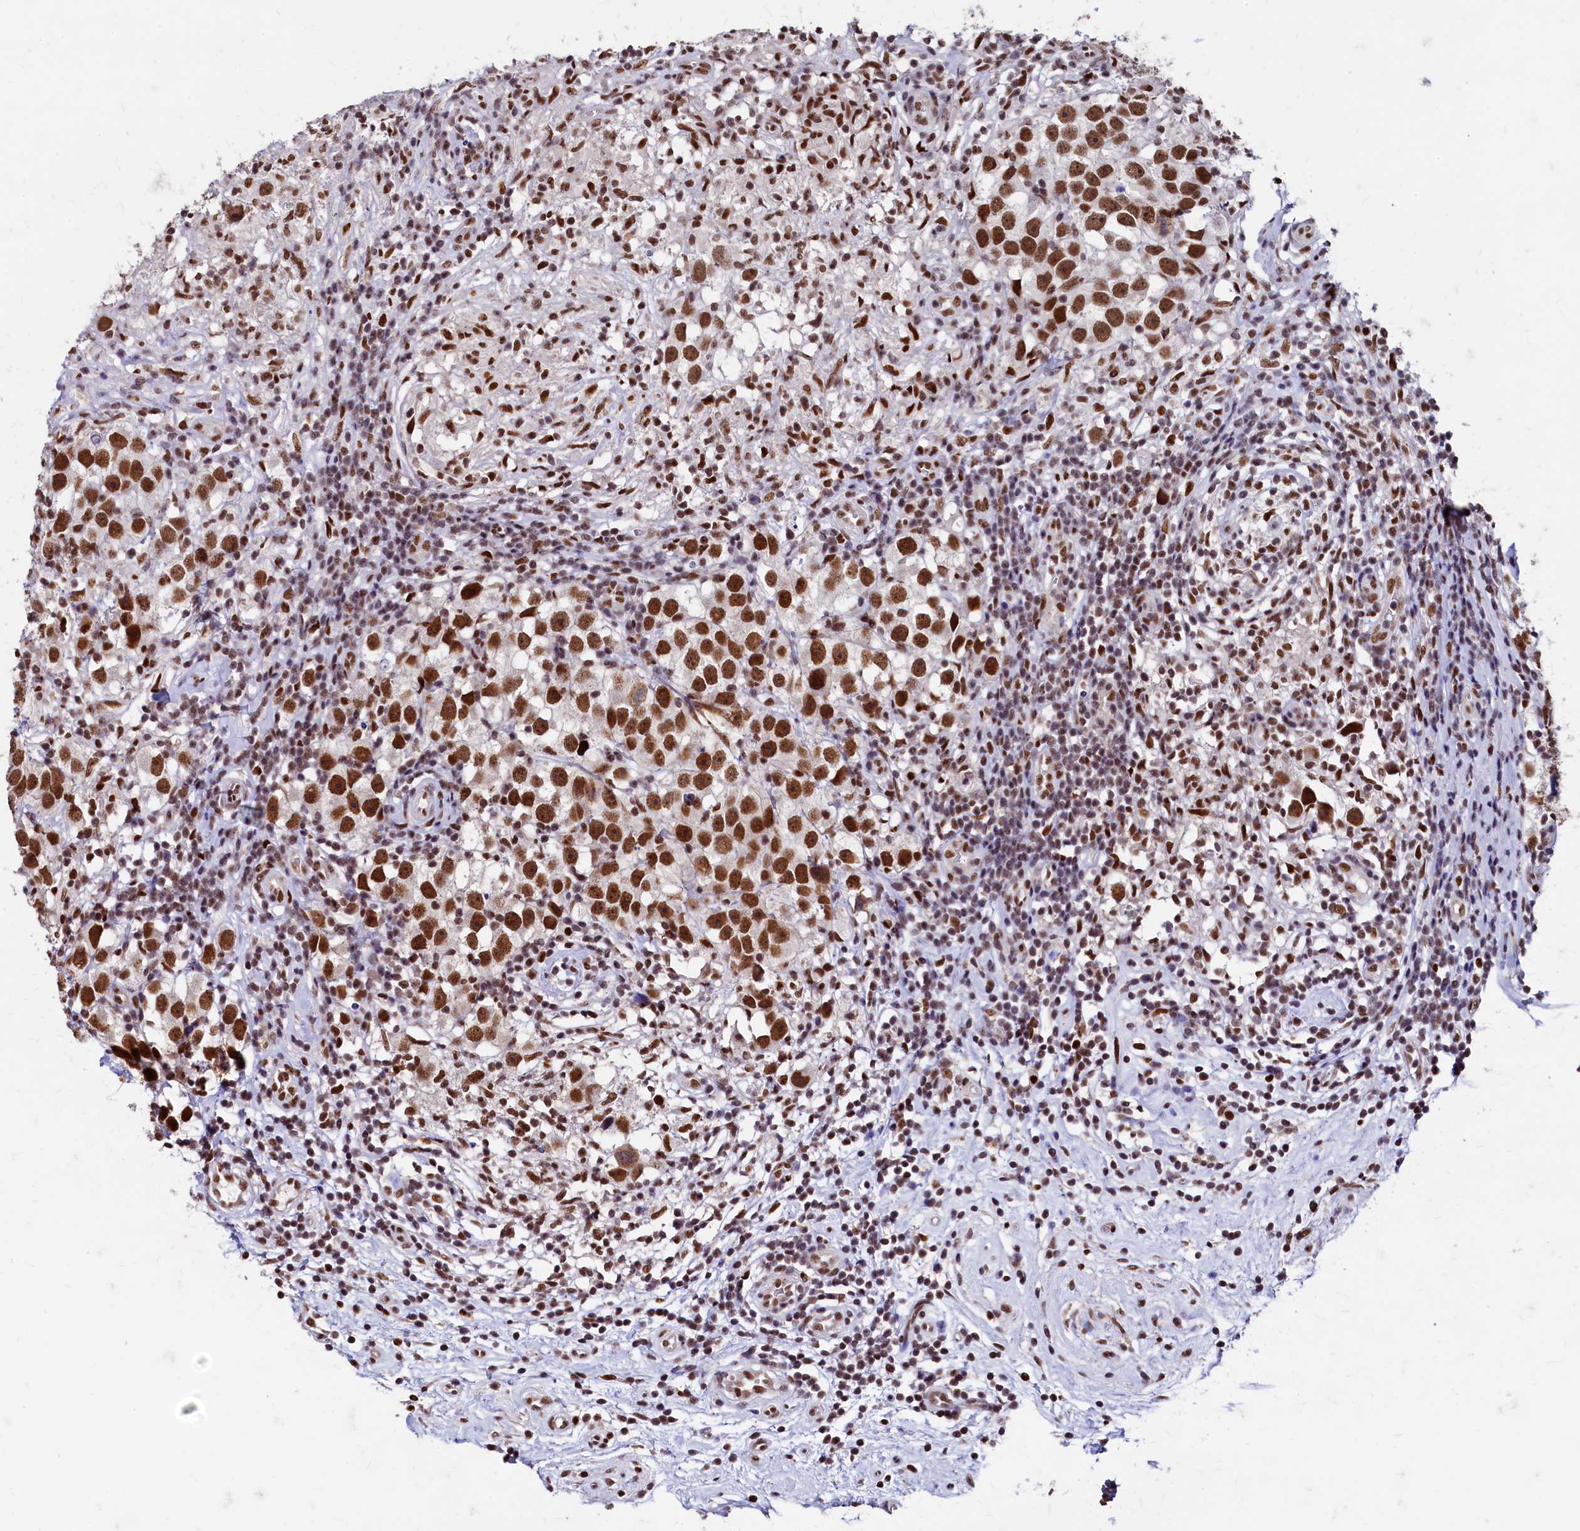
{"staining": {"intensity": "strong", "quantity": ">75%", "location": "nuclear"}, "tissue": "testis cancer", "cell_type": "Tumor cells", "image_type": "cancer", "snomed": [{"axis": "morphology", "description": "Seminoma, NOS"}, {"axis": "topography", "description": "Testis"}], "caption": "A brown stain highlights strong nuclear staining of a protein in testis seminoma tumor cells.", "gene": "CPSF7", "patient": {"sex": "male", "age": 49}}